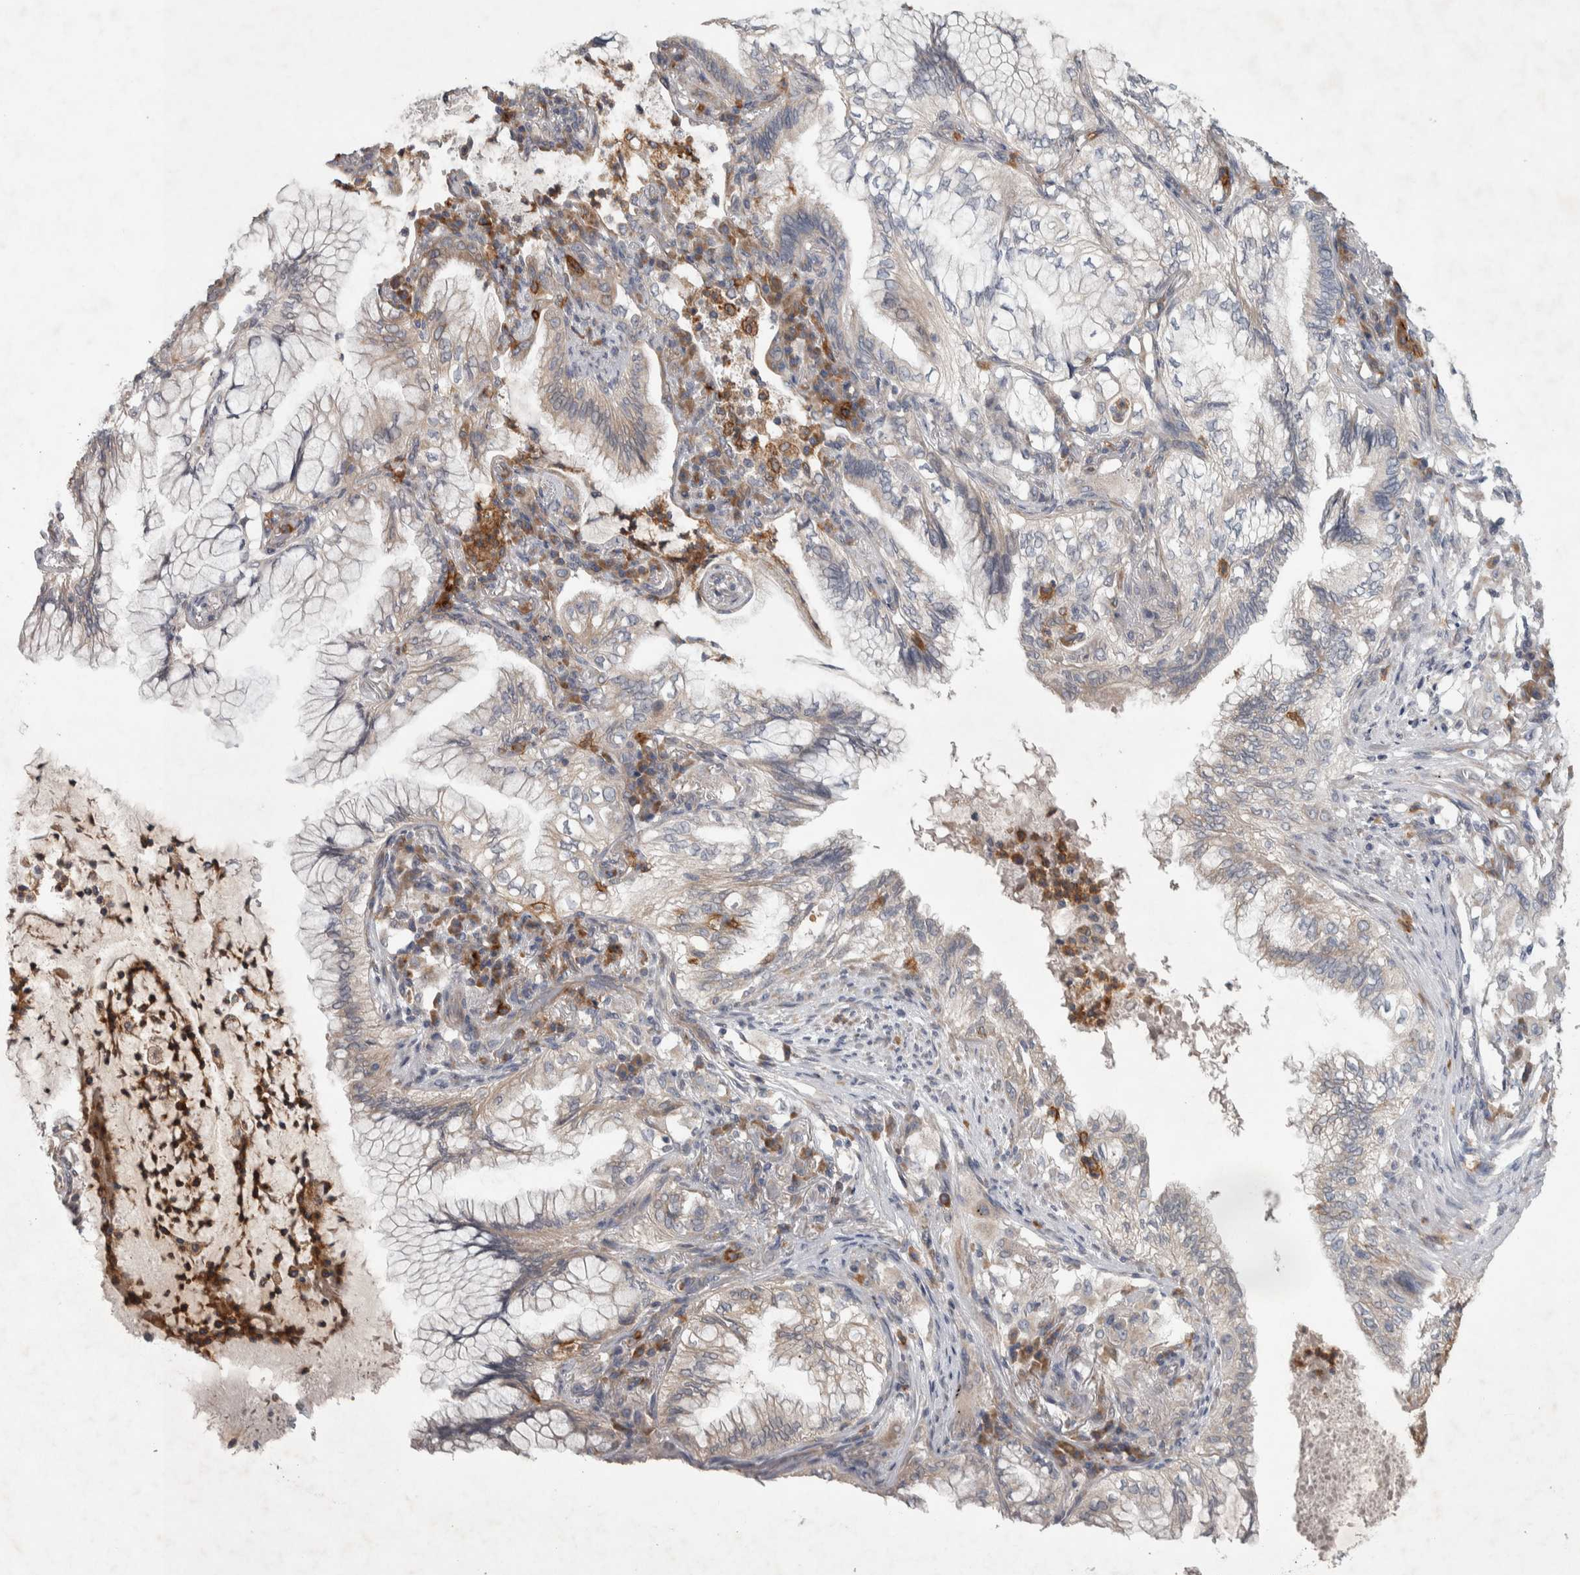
{"staining": {"intensity": "weak", "quantity": "<25%", "location": "cytoplasmic/membranous"}, "tissue": "lung cancer", "cell_type": "Tumor cells", "image_type": "cancer", "snomed": [{"axis": "morphology", "description": "Adenocarcinoma, NOS"}, {"axis": "topography", "description": "Lung"}], "caption": "Lung adenocarcinoma was stained to show a protein in brown. There is no significant expression in tumor cells. The staining is performed using DAB brown chromogen with nuclei counter-stained in using hematoxylin.", "gene": "SRP68", "patient": {"sex": "female", "age": 70}}